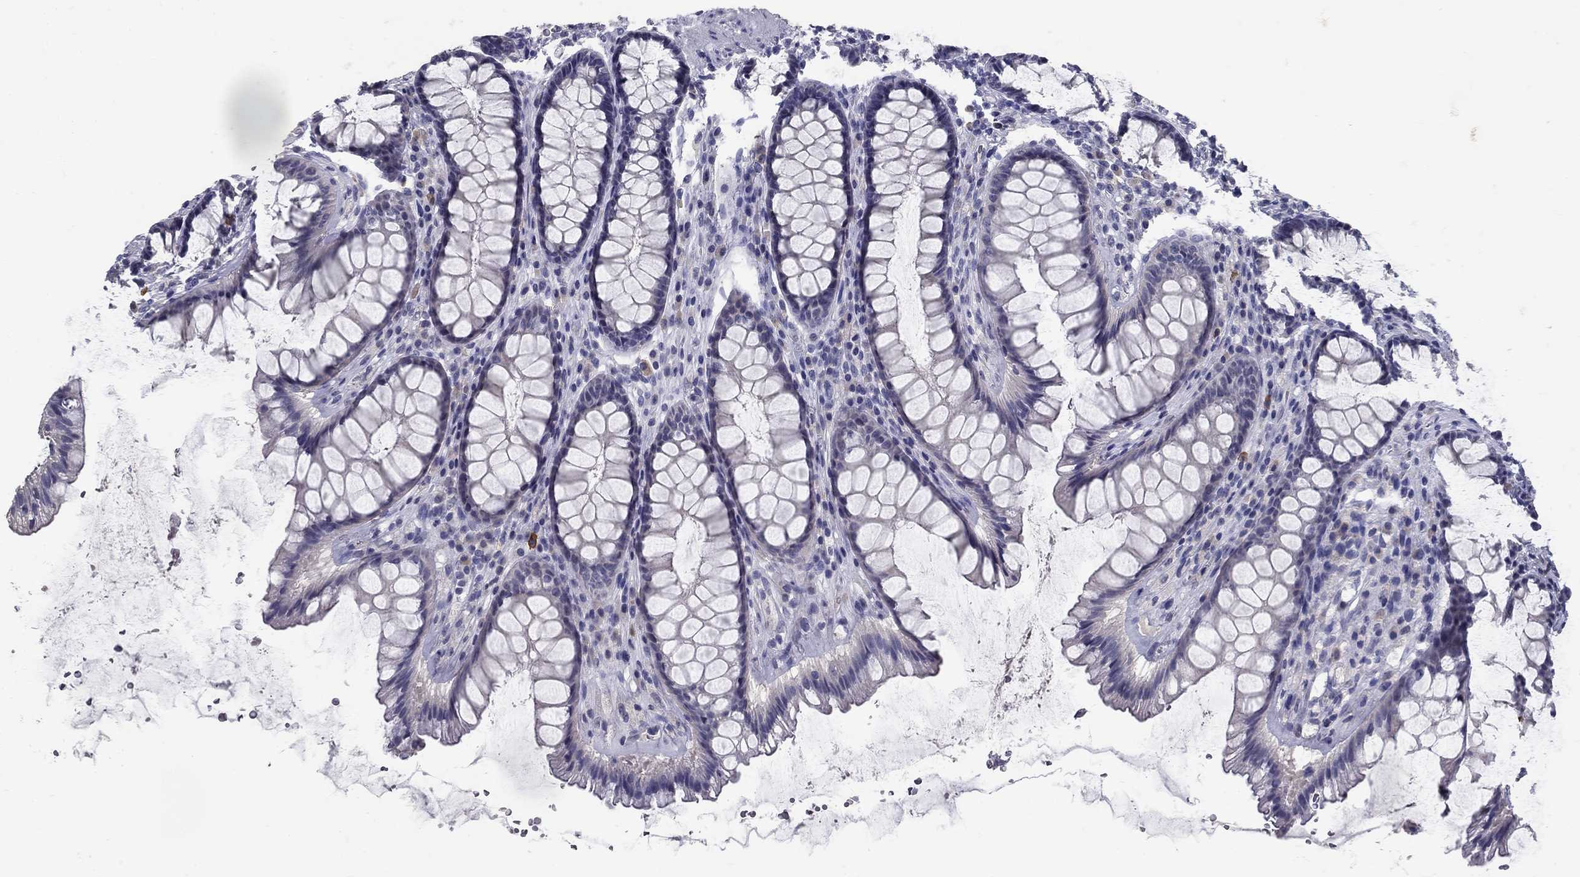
{"staining": {"intensity": "negative", "quantity": "none", "location": "none"}, "tissue": "rectum", "cell_type": "Glandular cells", "image_type": "normal", "snomed": [{"axis": "morphology", "description": "Normal tissue, NOS"}, {"axis": "topography", "description": "Rectum"}], "caption": "This is an immunohistochemistry image of benign rectum. There is no expression in glandular cells.", "gene": "POMC", "patient": {"sex": "male", "age": 72}}